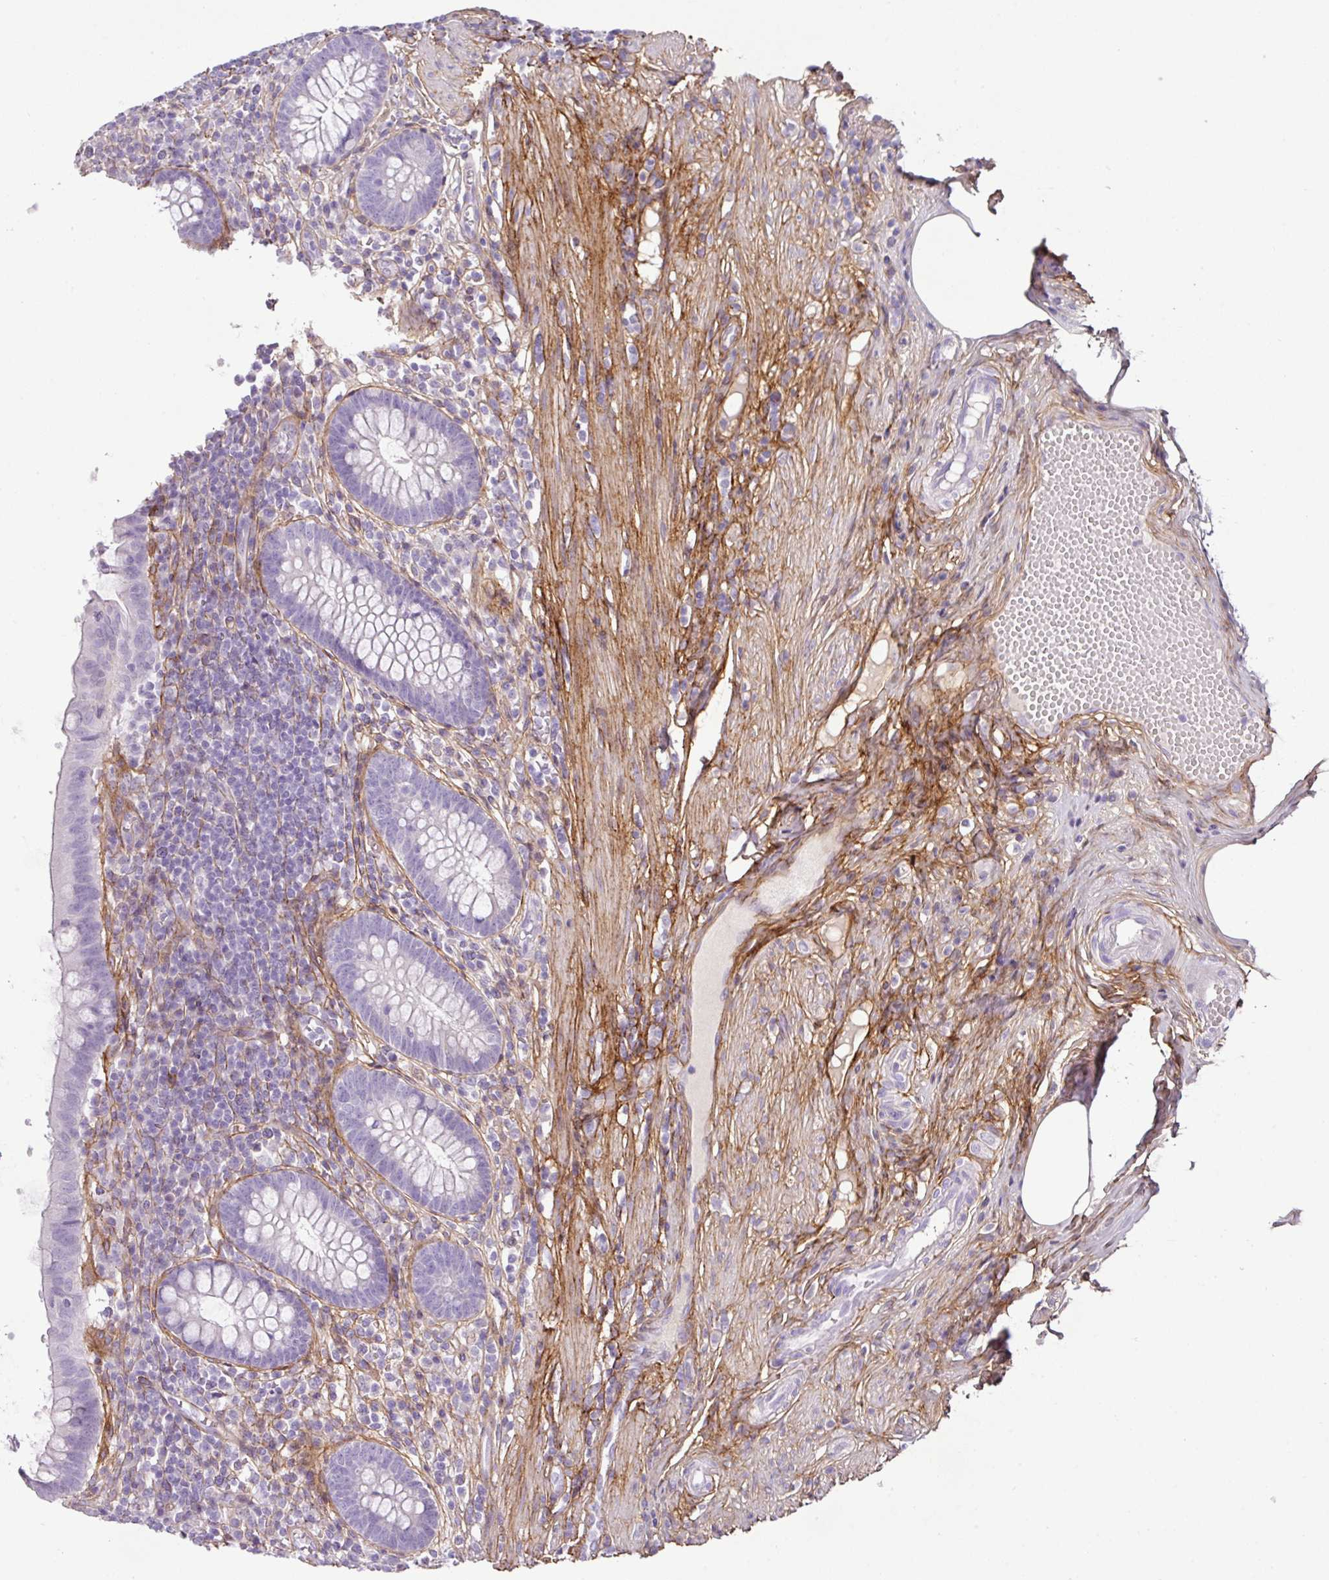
{"staining": {"intensity": "negative", "quantity": "none", "location": "none"}, "tissue": "appendix", "cell_type": "Glandular cells", "image_type": "normal", "snomed": [{"axis": "morphology", "description": "Normal tissue, NOS"}, {"axis": "topography", "description": "Appendix"}], "caption": "There is no significant staining in glandular cells of appendix. (DAB (3,3'-diaminobenzidine) IHC, high magnification).", "gene": "PARD6G", "patient": {"sex": "female", "age": 56}}